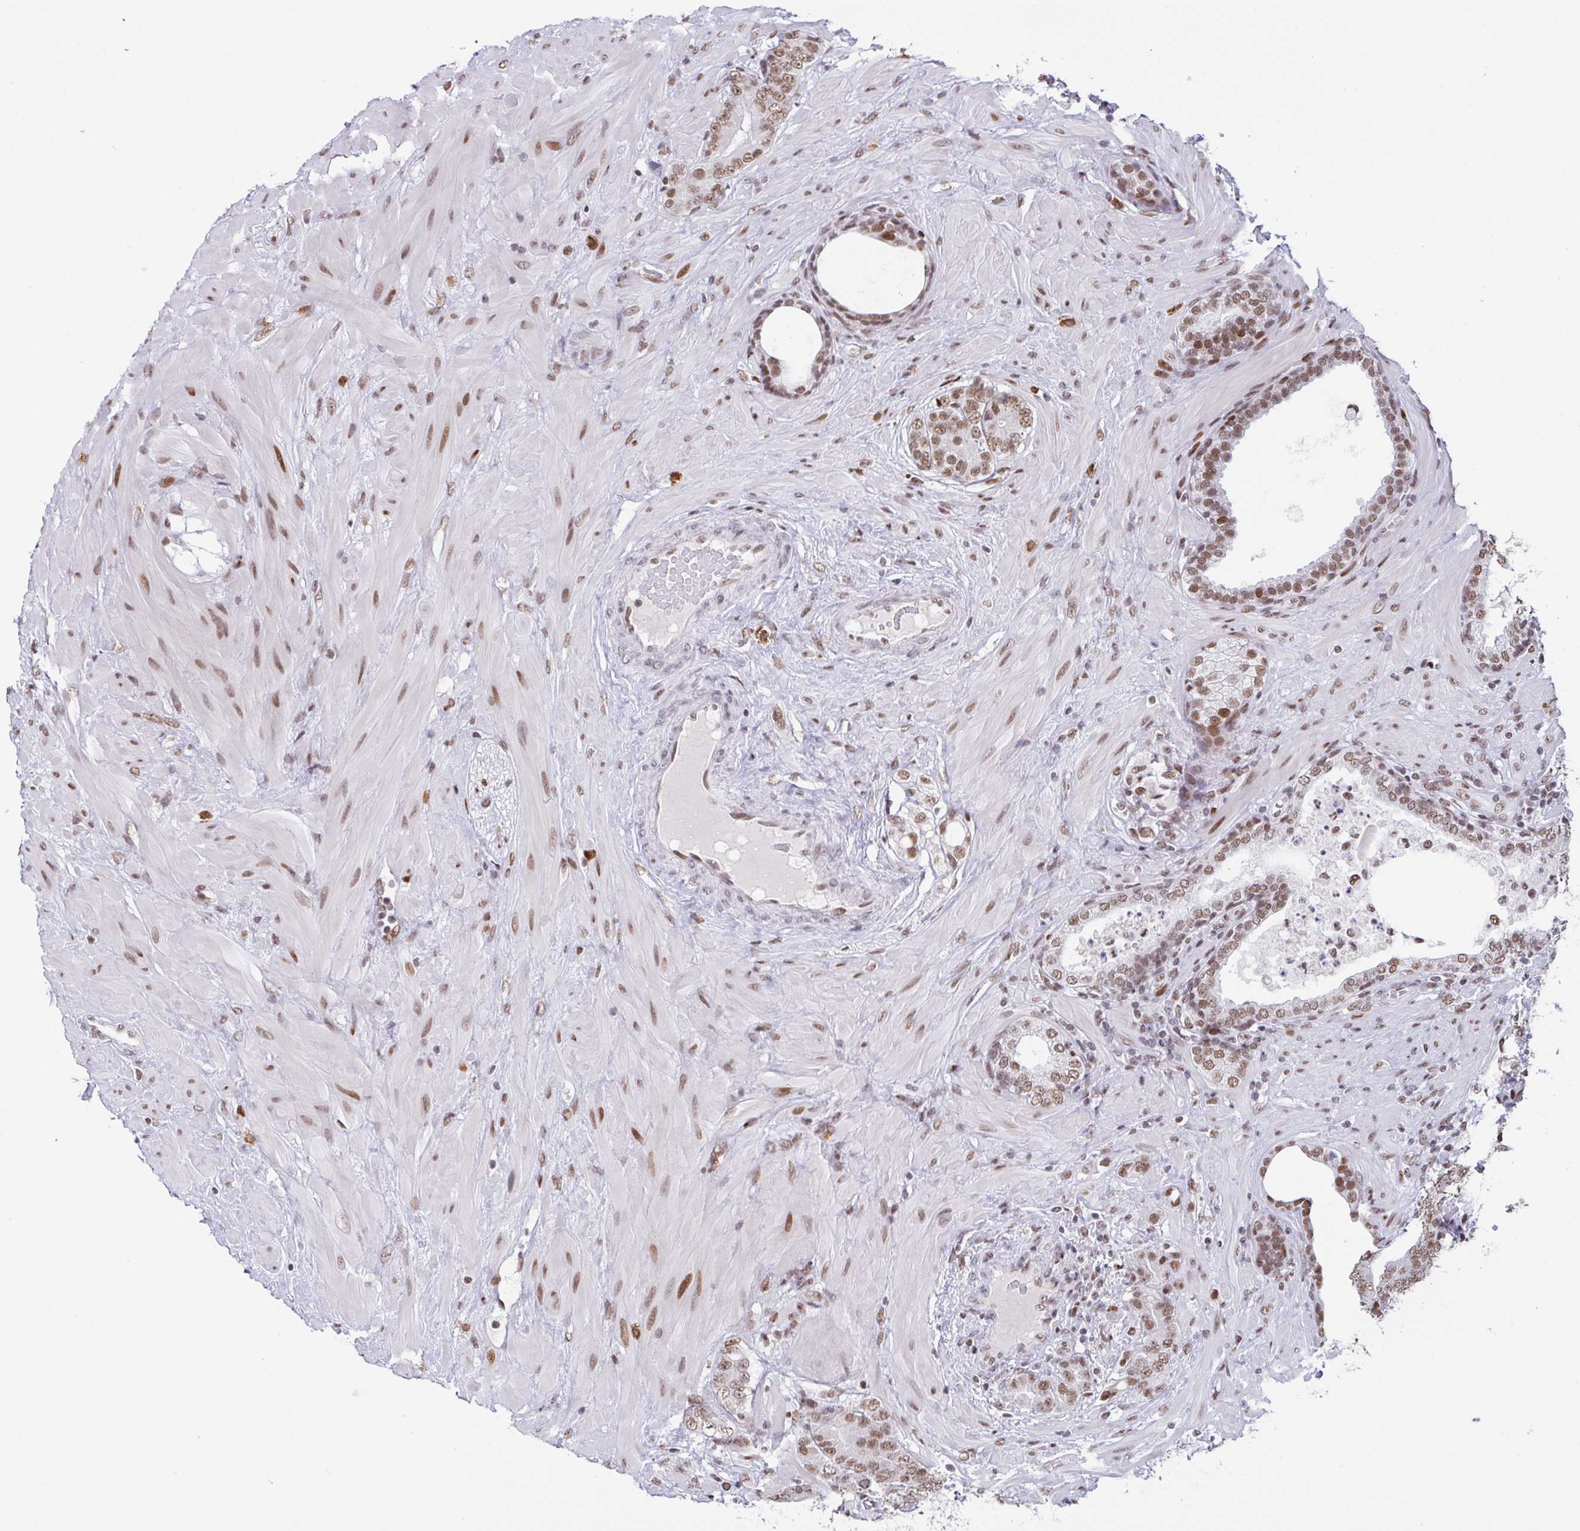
{"staining": {"intensity": "moderate", "quantity": ">75%", "location": "nuclear"}, "tissue": "prostate cancer", "cell_type": "Tumor cells", "image_type": "cancer", "snomed": [{"axis": "morphology", "description": "Adenocarcinoma, High grade"}, {"axis": "topography", "description": "Prostate"}], "caption": "DAB (3,3'-diaminobenzidine) immunohistochemical staining of adenocarcinoma (high-grade) (prostate) exhibits moderate nuclear protein staining in approximately >75% of tumor cells.", "gene": "CLP1", "patient": {"sex": "male", "age": 62}}